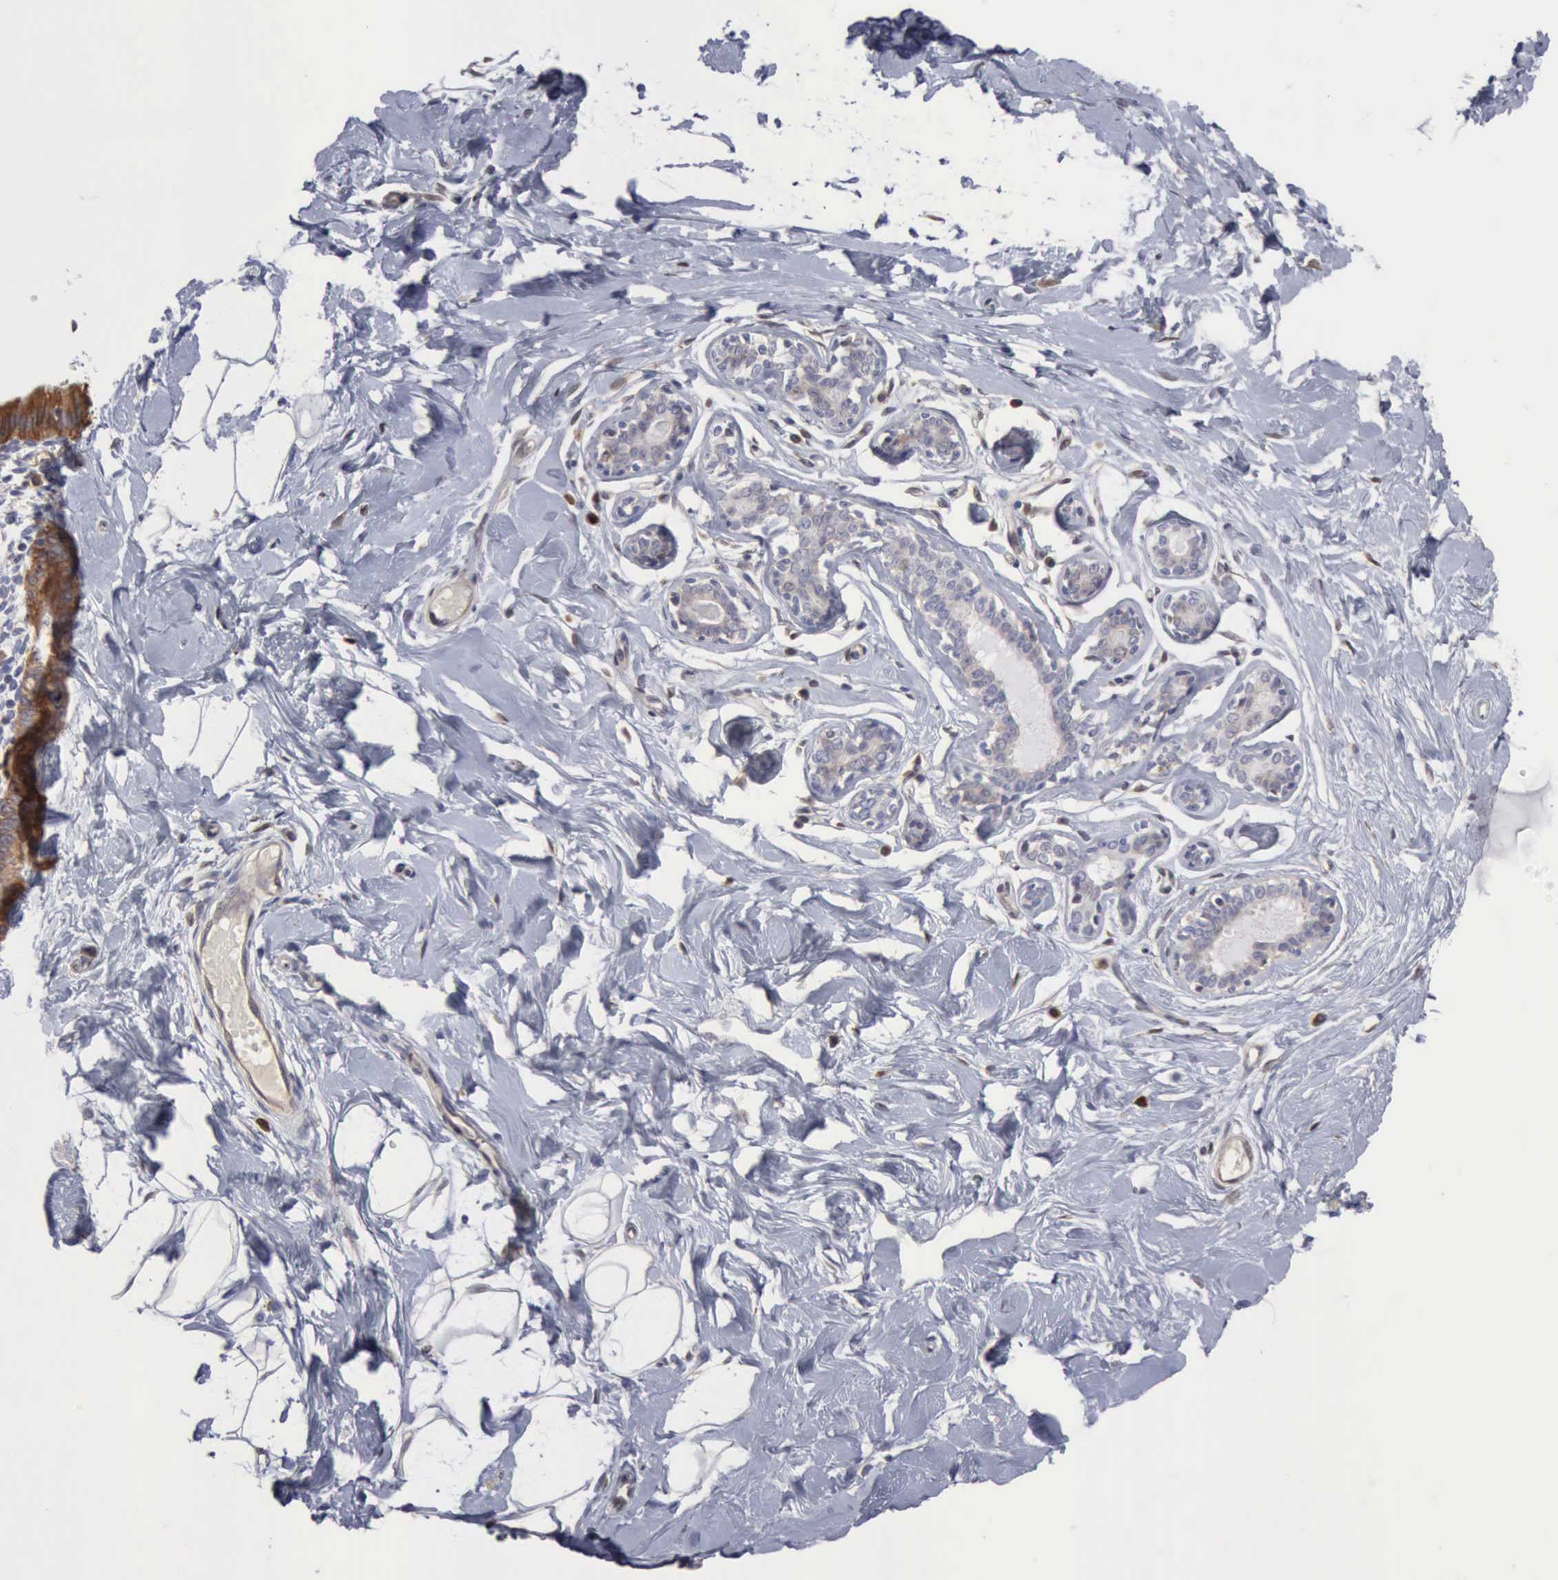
{"staining": {"intensity": "negative", "quantity": "none", "location": "none"}, "tissue": "breast", "cell_type": "Adipocytes", "image_type": "normal", "snomed": [{"axis": "morphology", "description": "Normal tissue, NOS"}, {"axis": "topography", "description": "Breast"}], "caption": "Immunohistochemistry (IHC) image of benign breast: human breast stained with DAB (3,3'-diaminobenzidine) displays no significant protein staining in adipocytes. Nuclei are stained in blue.", "gene": "APOL2", "patient": {"sex": "female", "age": 23}}